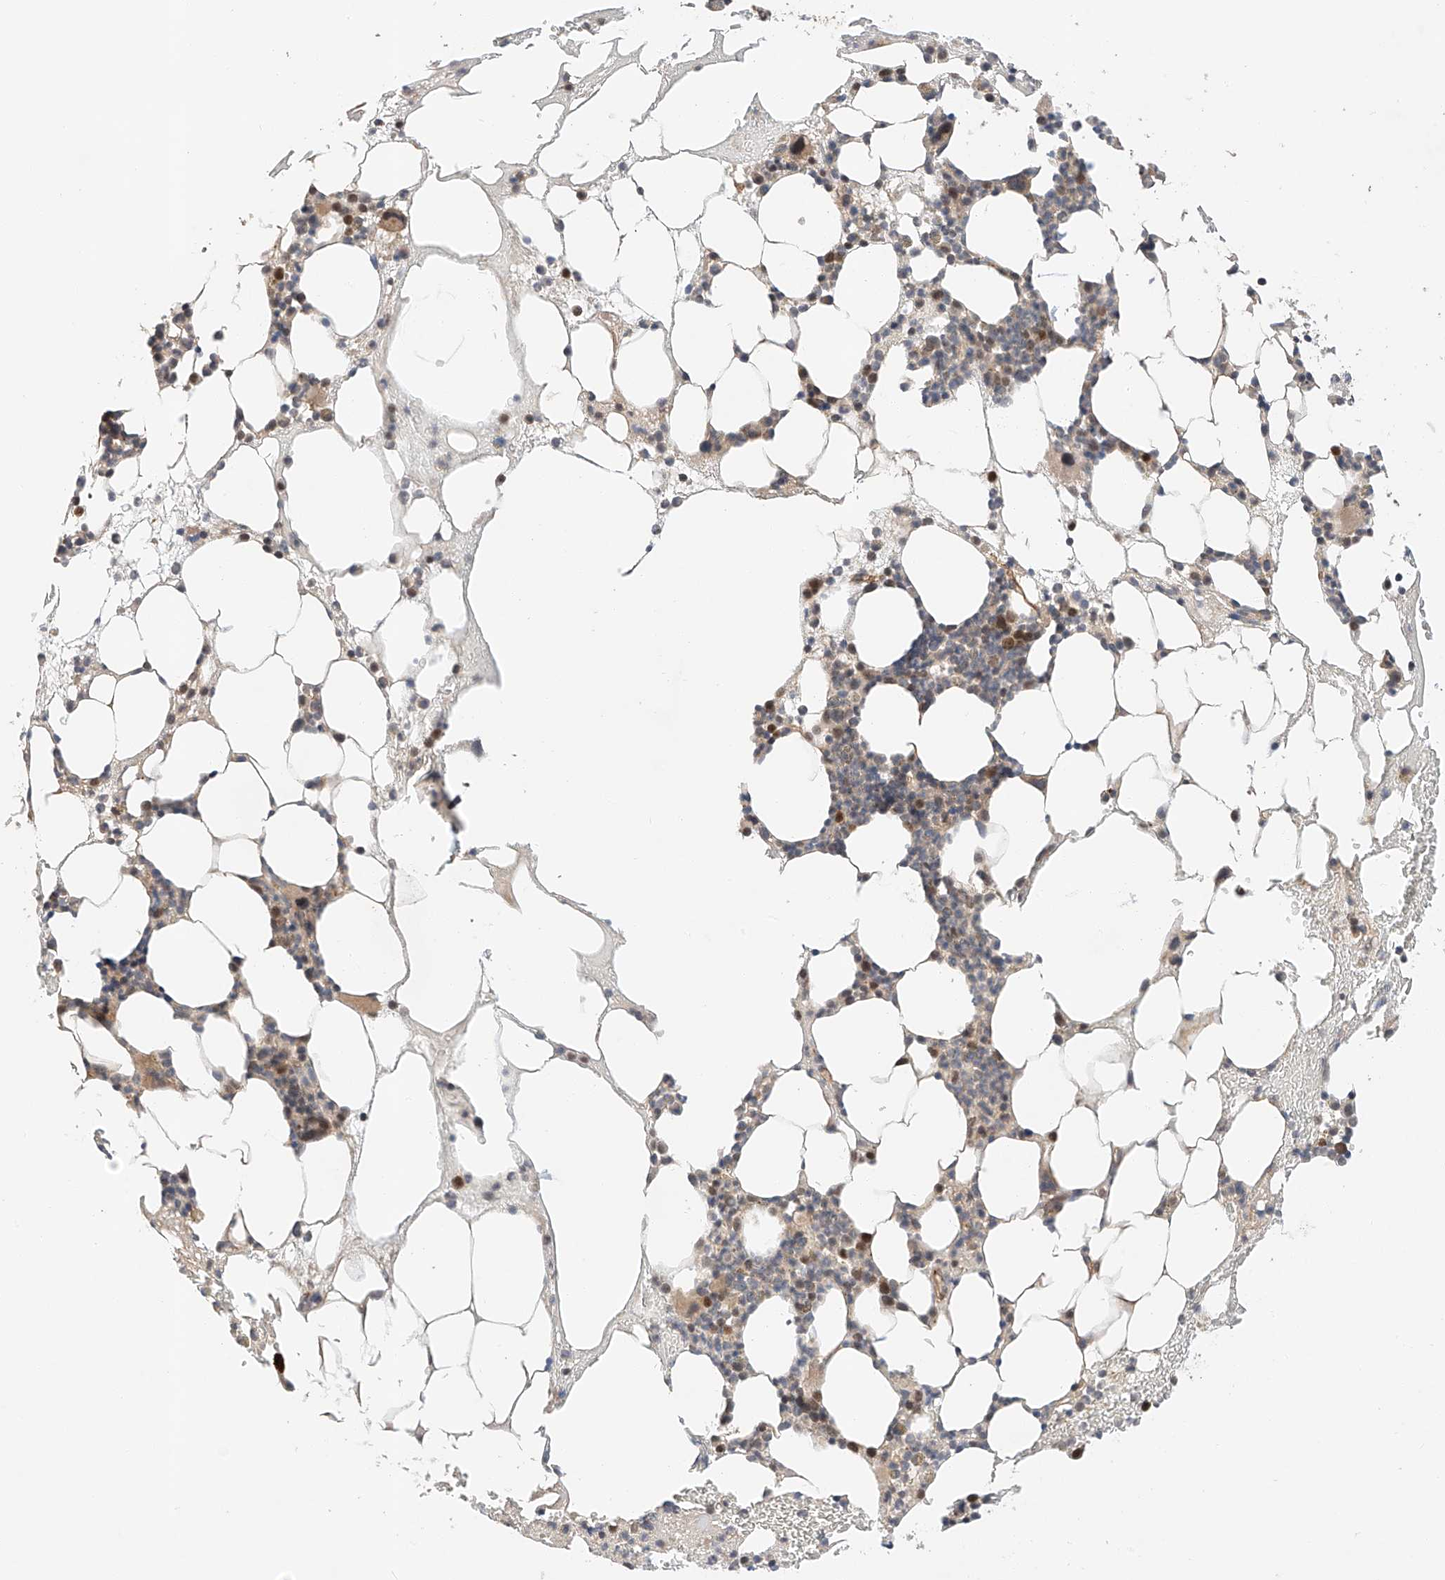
{"staining": {"intensity": "moderate", "quantity": "<25%", "location": "cytoplasmic/membranous,nuclear"}, "tissue": "bone marrow", "cell_type": "Hematopoietic cells", "image_type": "normal", "snomed": [{"axis": "morphology", "description": "Normal tissue, NOS"}, {"axis": "morphology", "description": "Inflammation, NOS"}, {"axis": "topography", "description": "Bone marrow"}], "caption": "This photomicrograph displays benign bone marrow stained with IHC to label a protein in brown. The cytoplasmic/membranous,nuclear of hematopoietic cells show moderate positivity for the protein. Nuclei are counter-stained blue.", "gene": "RAB23", "patient": {"sex": "female", "age": 78}}